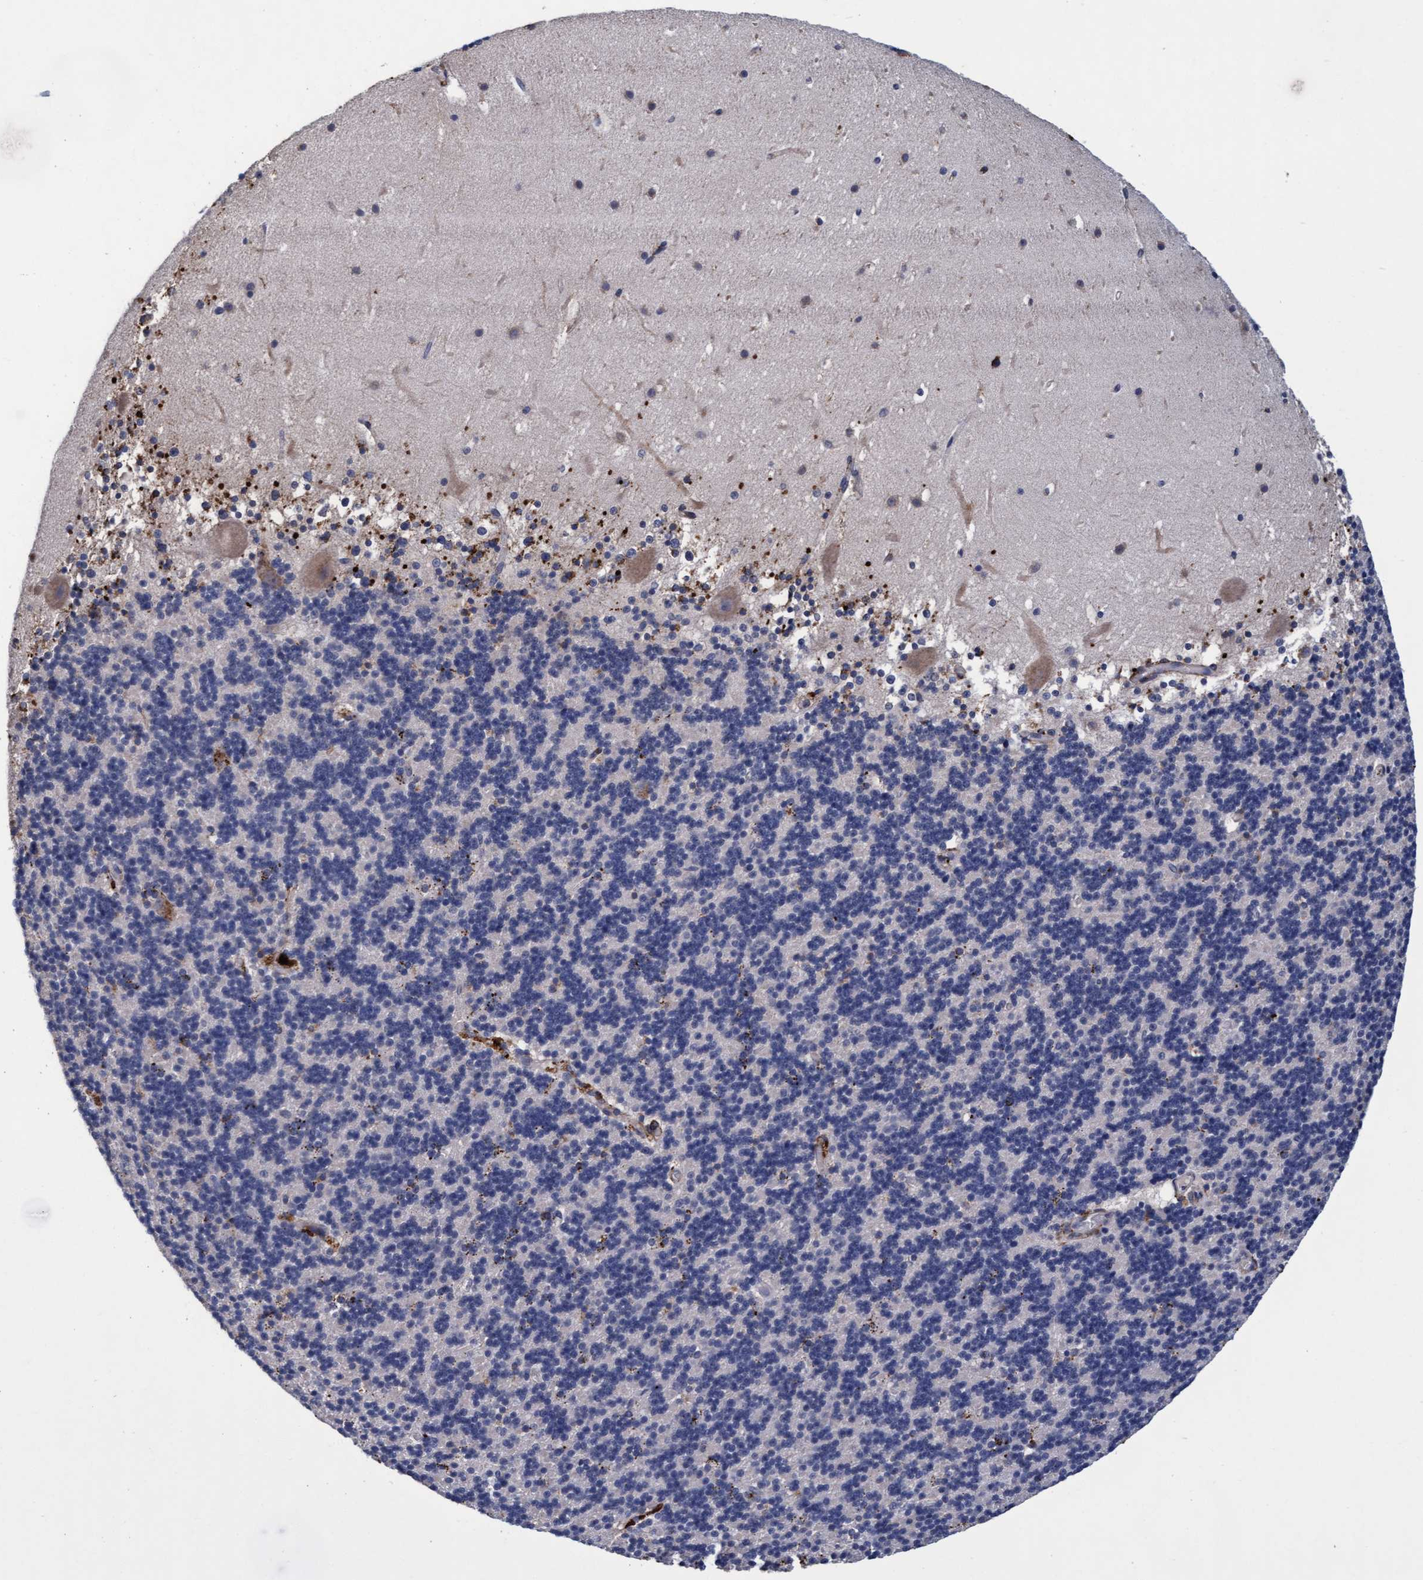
{"staining": {"intensity": "moderate", "quantity": "<25%", "location": "cytoplasmic/membranous"}, "tissue": "cerebellum", "cell_type": "Cells in granular layer", "image_type": "normal", "snomed": [{"axis": "morphology", "description": "Normal tissue, NOS"}, {"axis": "topography", "description": "Cerebellum"}], "caption": "A low amount of moderate cytoplasmic/membranous positivity is seen in about <25% of cells in granular layer in normal cerebellum.", "gene": "CPQ", "patient": {"sex": "male", "age": 45}}